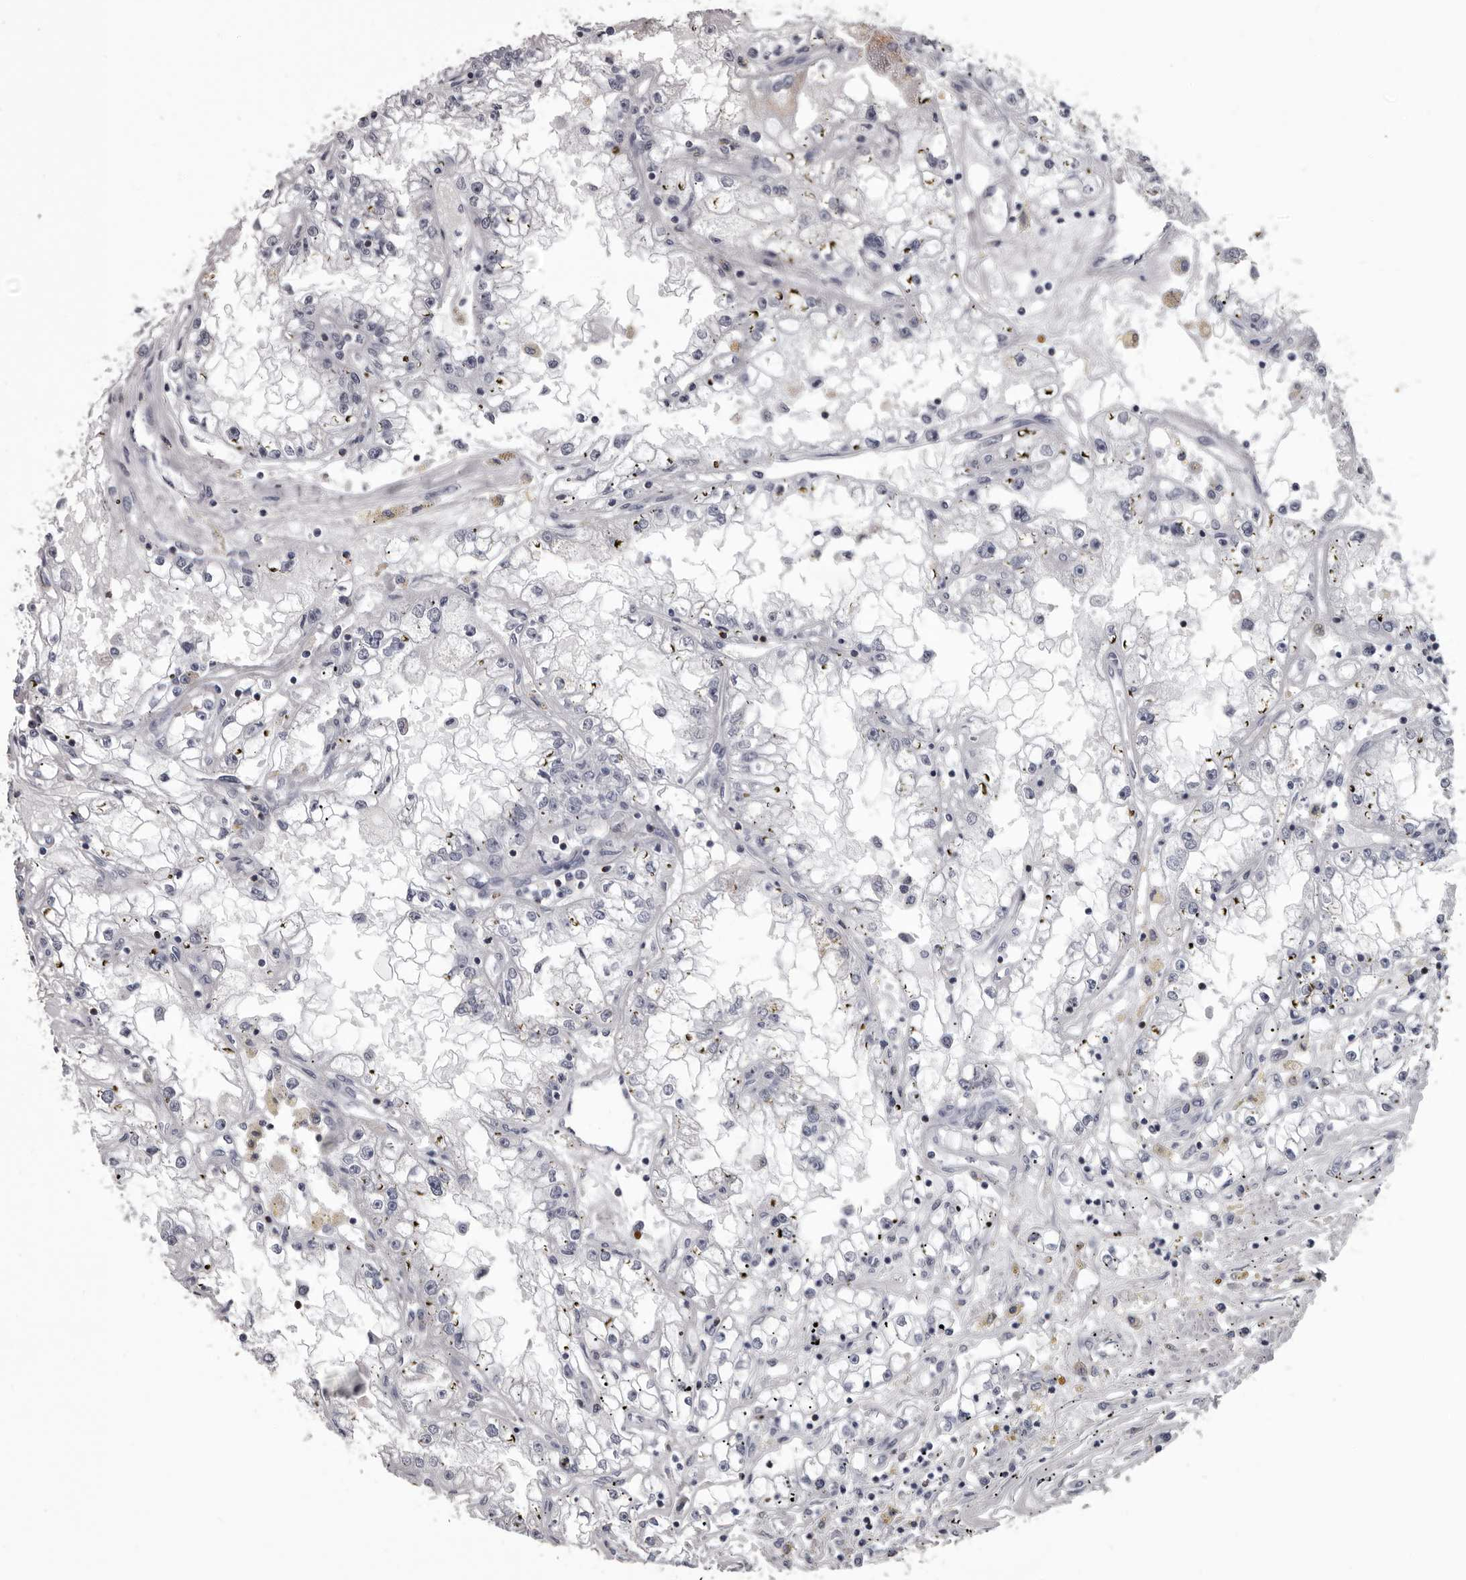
{"staining": {"intensity": "negative", "quantity": "none", "location": "none"}, "tissue": "renal cancer", "cell_type": "Tumor cells", "image_type": "cancer", "snomed": [{"axis": "morphology", "description": "Adenocarcinoma, NOS"}, {"axis": "topography", "description": "Kidney"}], "caption": "Image shows no significant protein positivity in tumor cells of renal cancer.", "gene": "GZMH", "patient": {"sex": "male", "age": 56}}